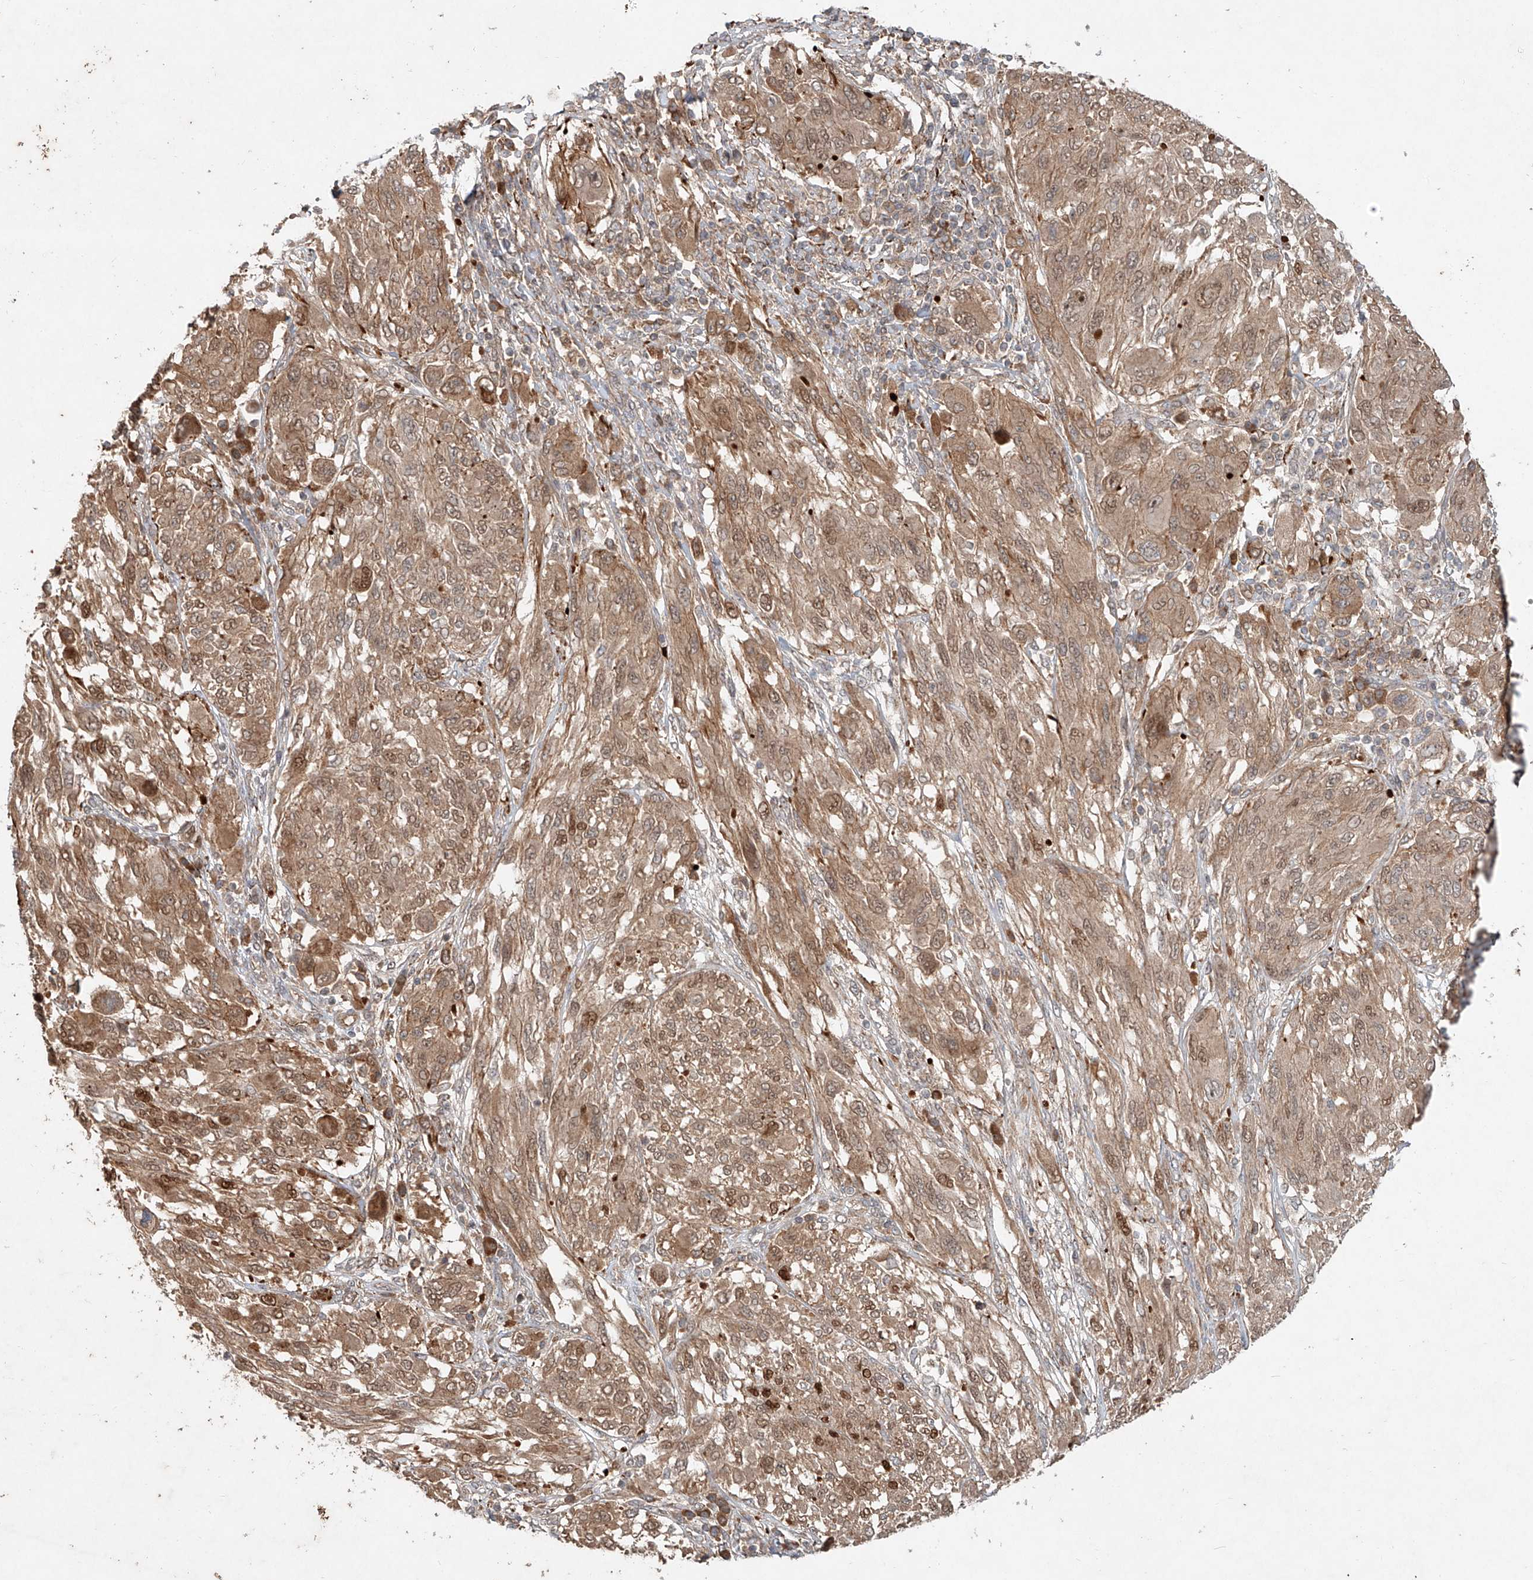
{"staining": {"intensity": "moderate", "quantity": ">75%", "location": "cytoplasmic/membranous,nuclear"}, "tissue": "melanoma", "cell_type": "Tumor cells", "image_type": "cancer", "snomed": [{"axis": "morphology", "description": "Malignant melanoma, NOS"}, {"axis": "topography", "description": "Skin"}], "caption": "Immunohistochemistry photomicrograph of human melanoma stained for a protein (brown), which exhibits medium levels of moderate cytoplasmic/membranous and nuclear positivity in approximately >75% of tumor cells.", "gene": "IER5", "patient": {"sex": "female", "age": 91}}